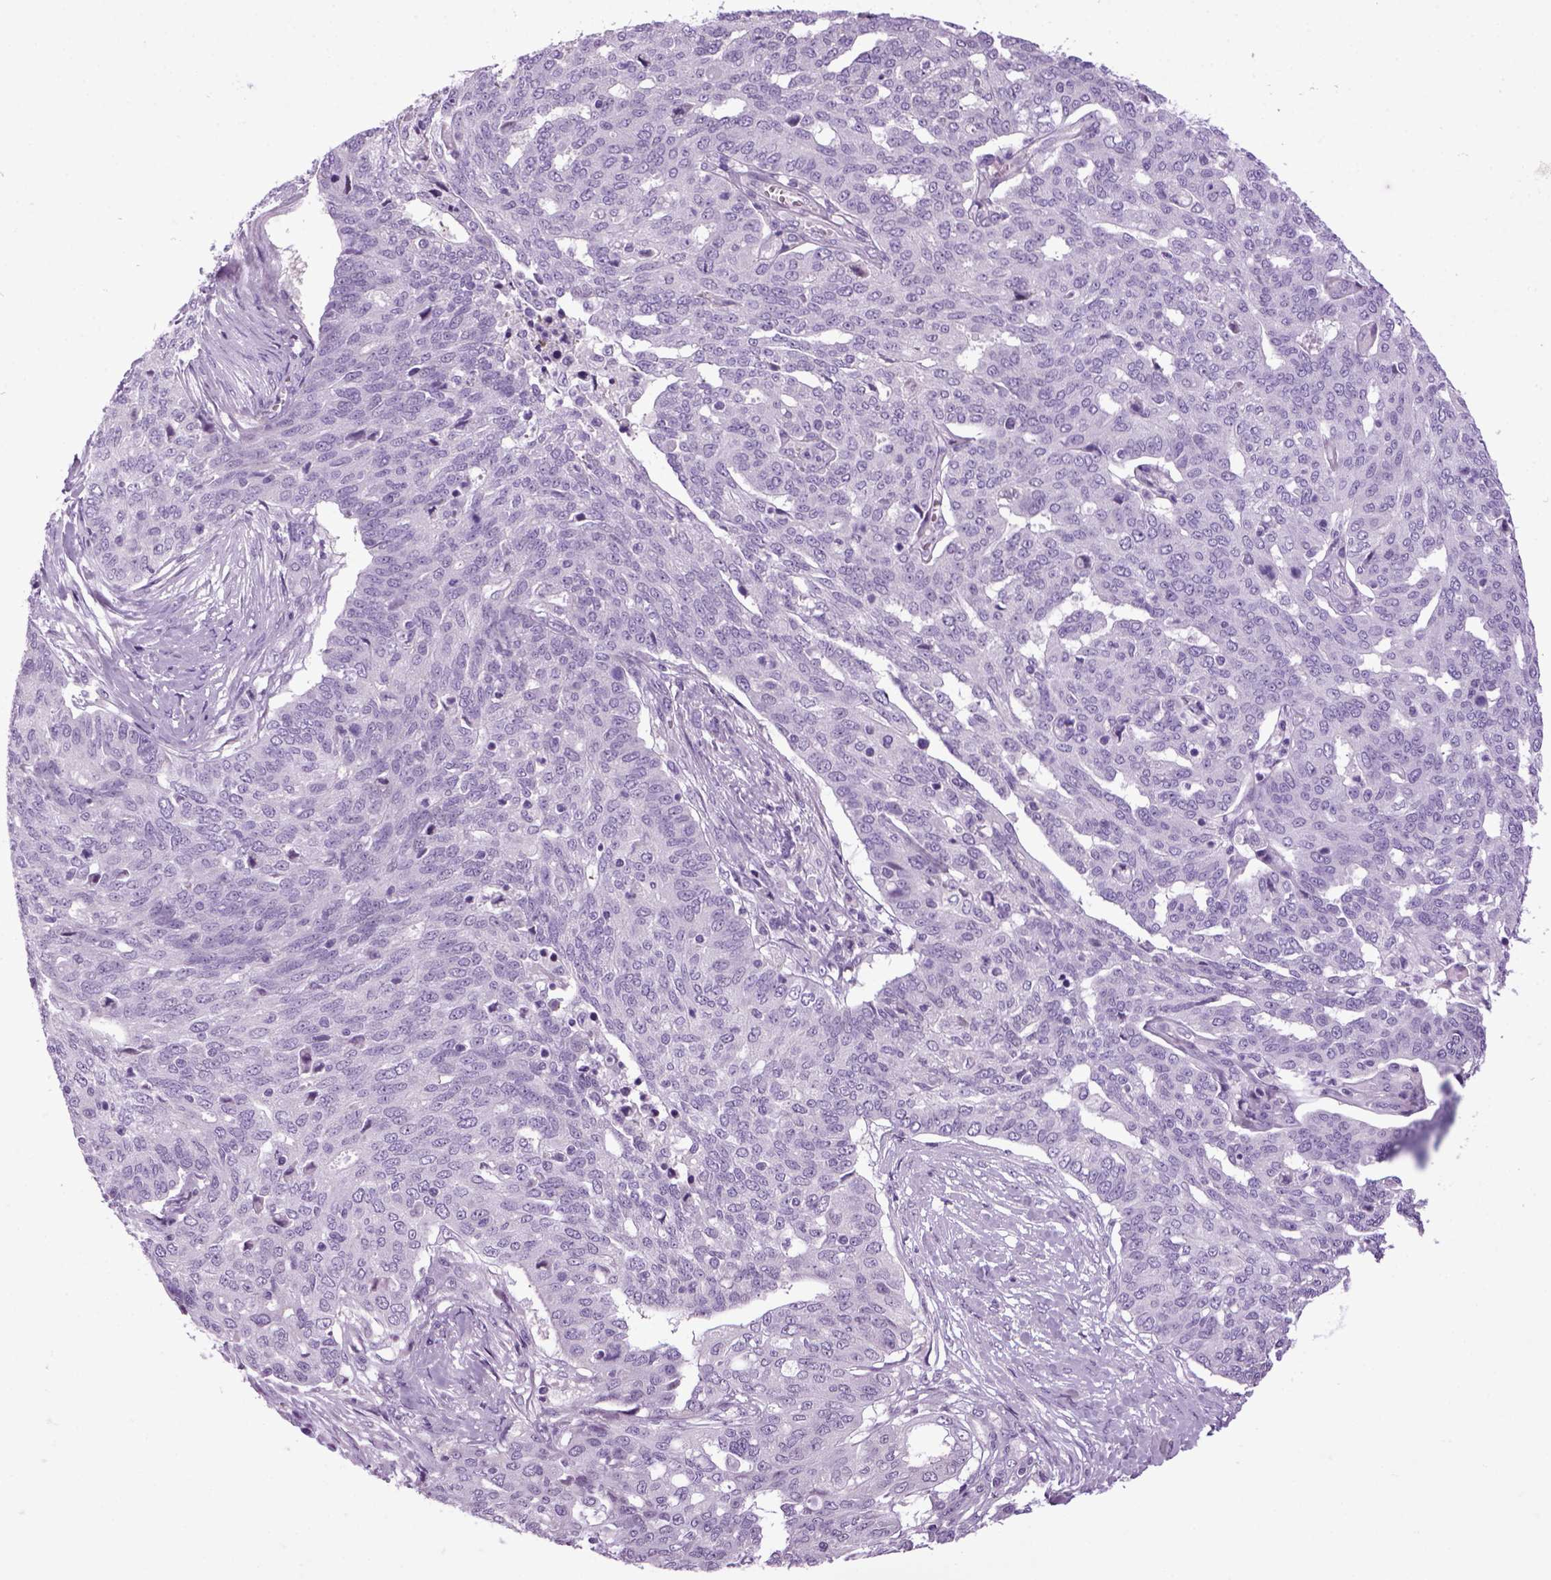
{"staining": {"intensity": "negative", "quantity": "none", "location": "none"}, "tissue": "ovarian cancer", "cell_type": "Tumor cells", "image_type": "cancer", "snomed": [{"axis": "morphology", "description": "Cystadenocarcinoma, serous, NOS"}, {"axis": "topography", "description": "Ovary"}], "caption": "Tumor cells are negative for protein expression in human ovarian cancer (serous cystadenocarcinoma). (Brightfield microscopy of DAB (3,3'-diaminobenzidine) IHC at high magnification).", "gene": "HMCN2", "patient": {"sex": "female", "age": 67}}